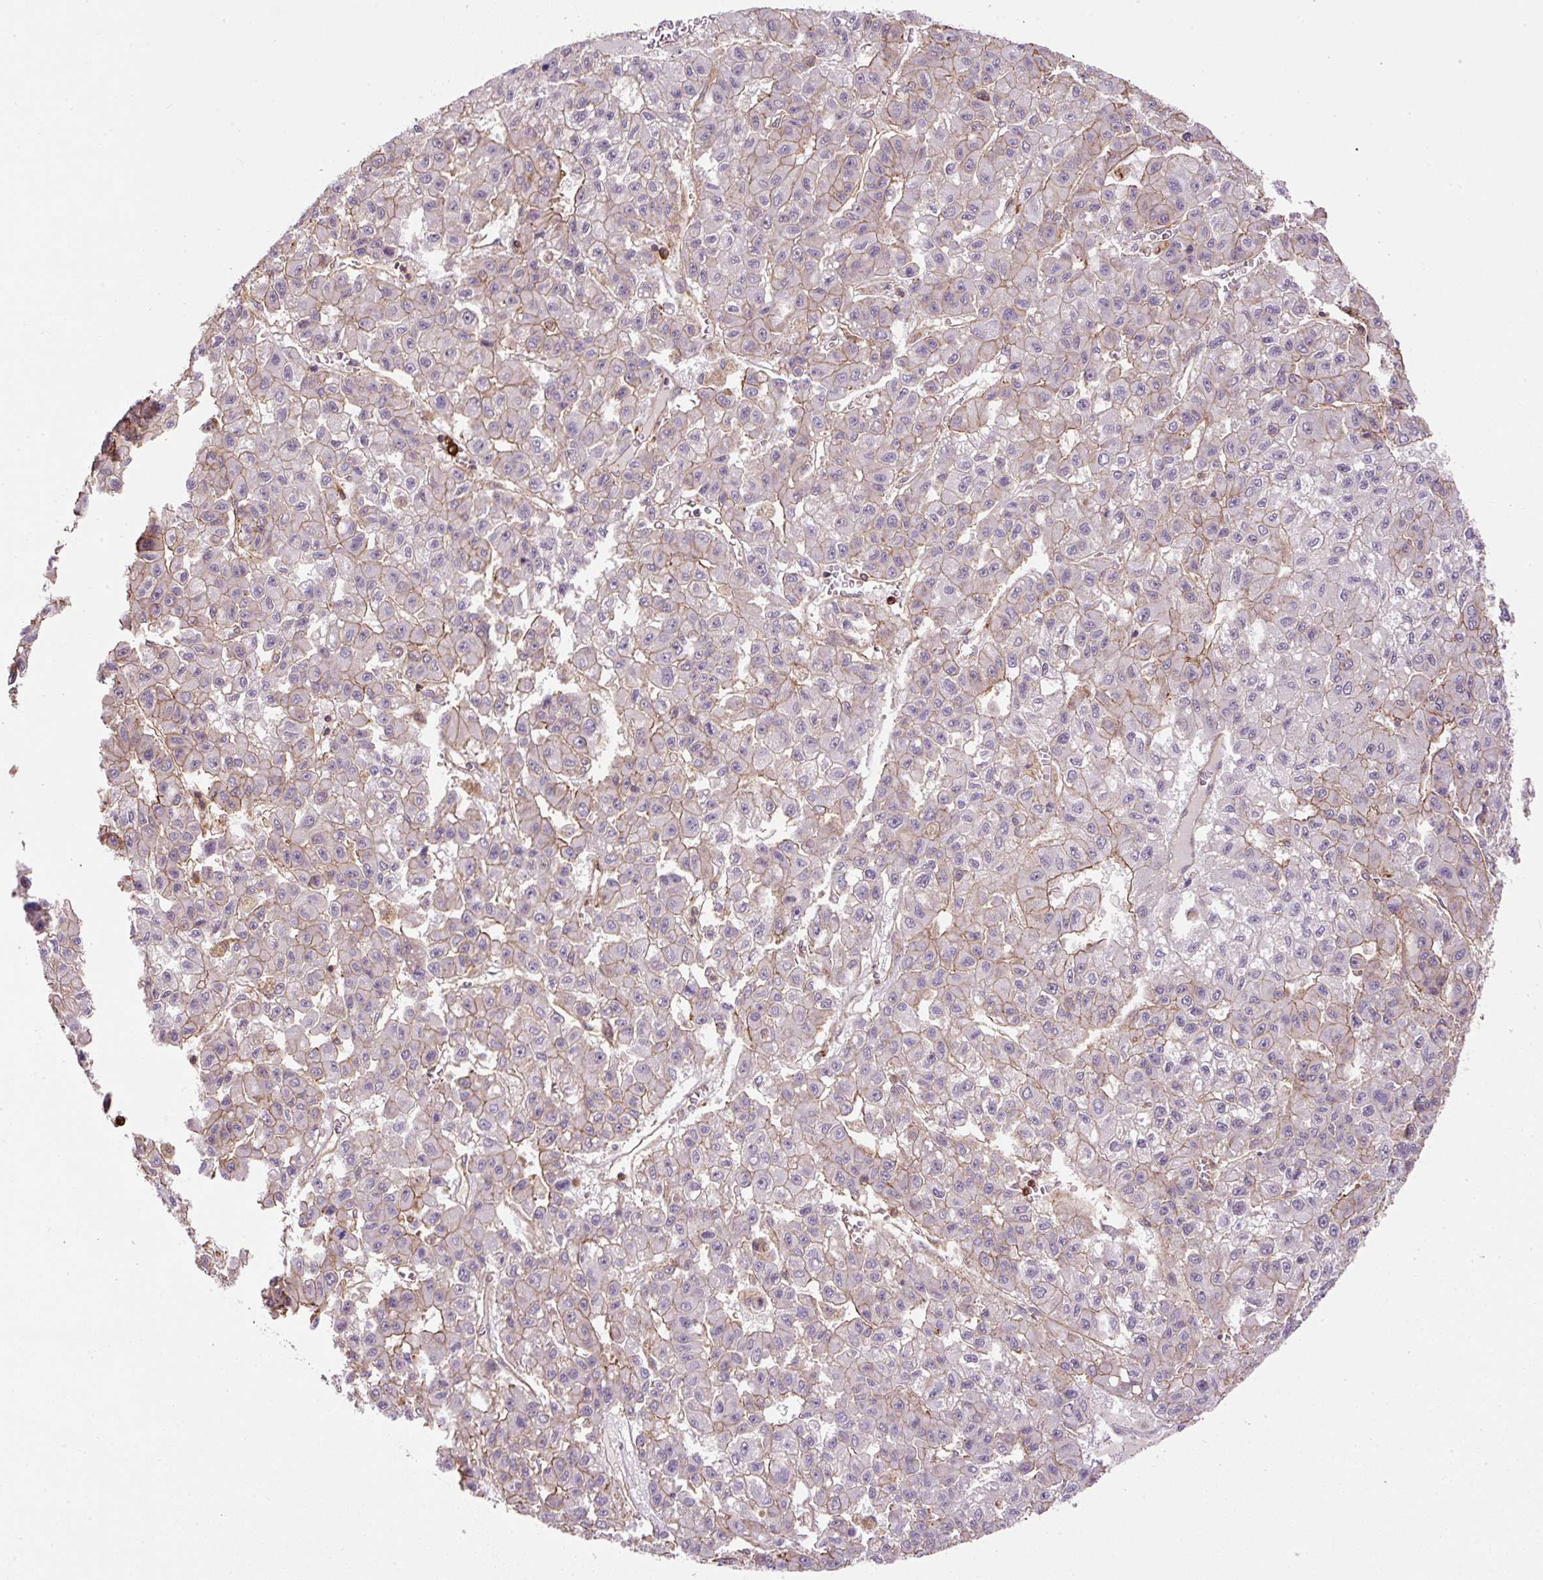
{"staining": {"intensity": "moderate", "quantity": "25%-75%", "location": "cytoplasmic/membranous"}, "tissue": "liver cancer", "cell_type": "Tumor cells", "image_type": "cancer", "snomed": [{"axis": "morphology", "description": "Carcinoma, Hepatocellular, NOS"}, {"axis": "topography", "description": "Liver"}], "caption": "An image showing moderate cytoplasmic/membranous staining in approximately 25%-75% of tumor cells in liver cancer (hepatocellular carcinoma), as visualized by brown immunohistochemical staining.", "gene": "B3GALT5", "patient": {"sex": "male", "age": 70}}